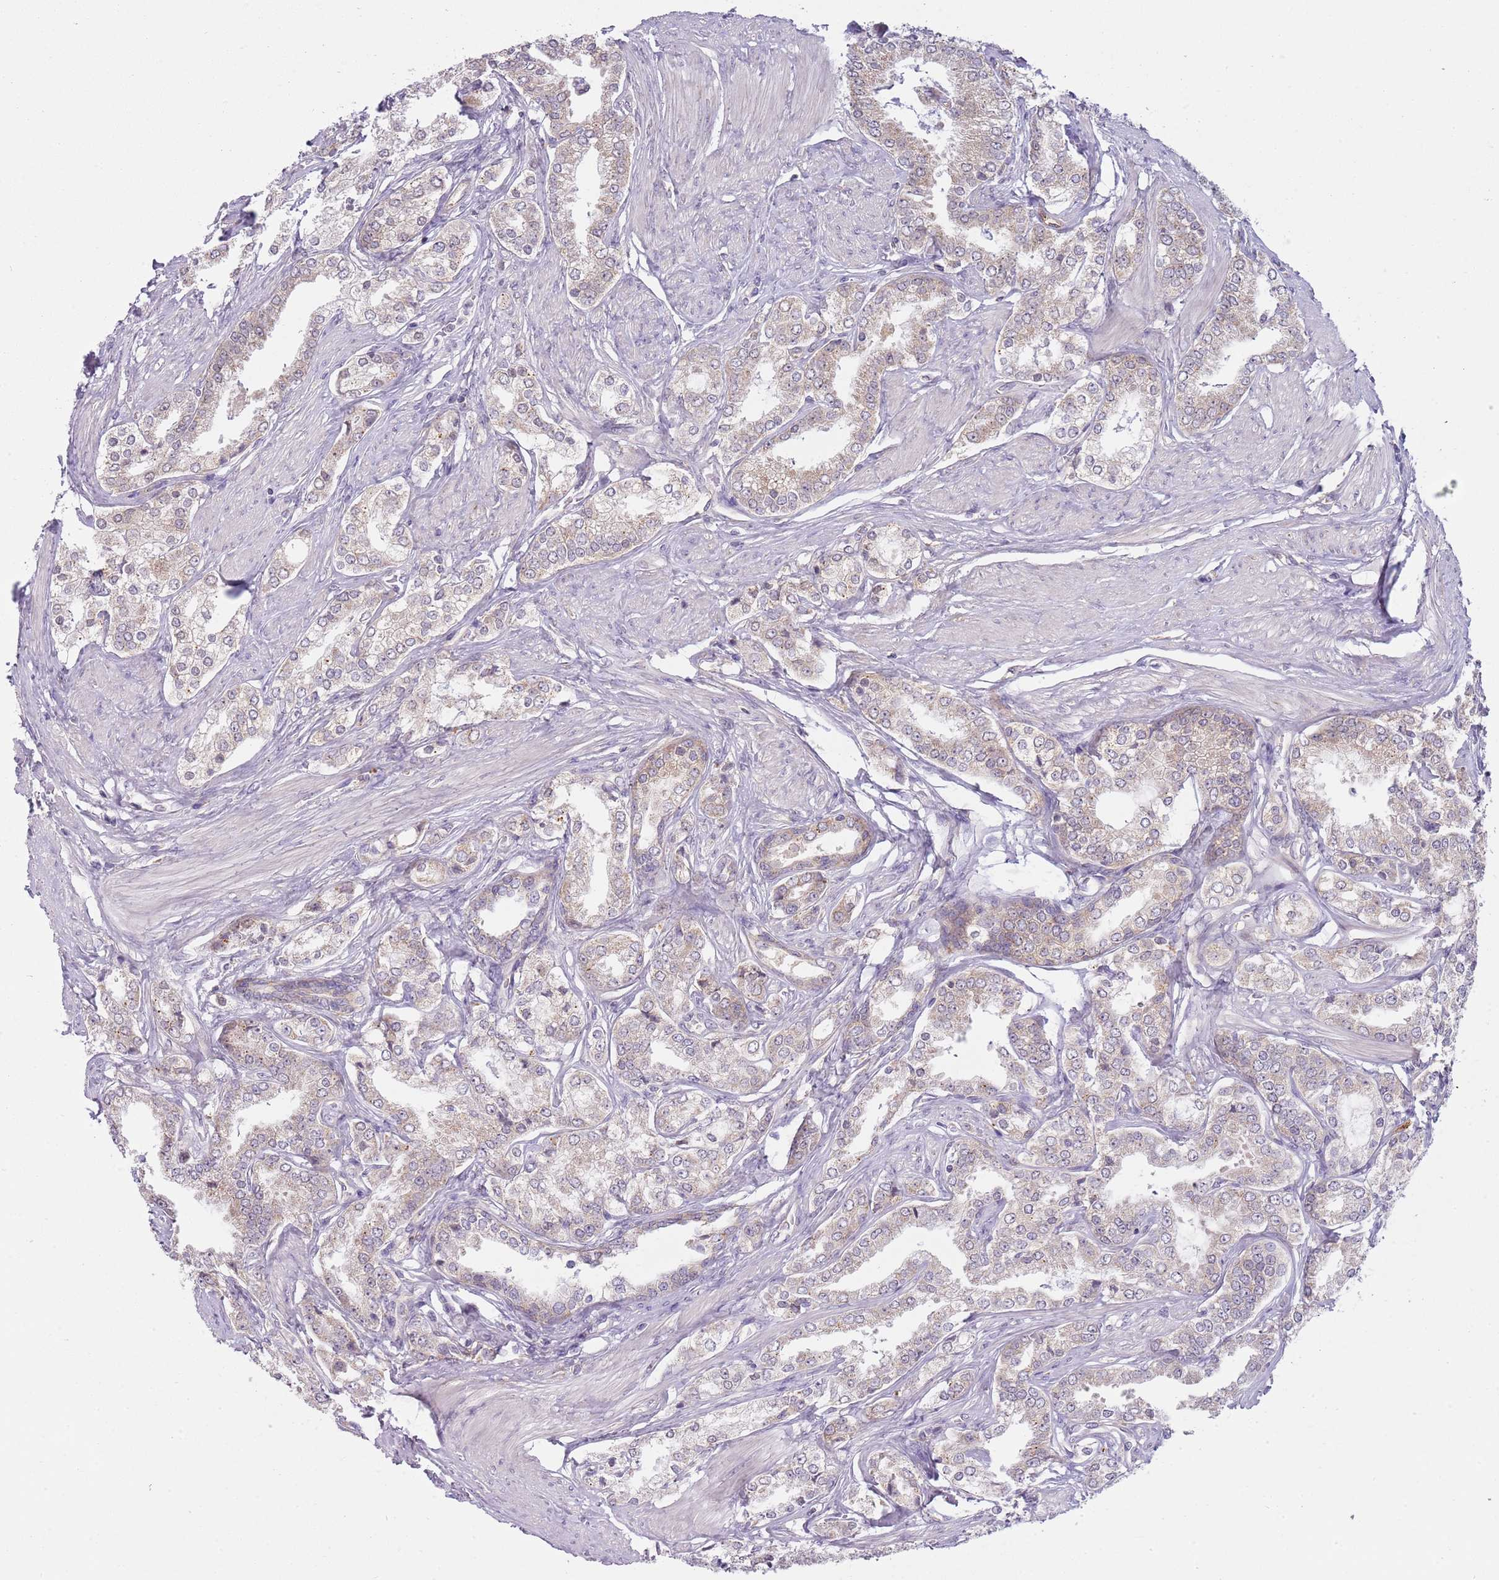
{"staining": {"intensity": "weak", "quantity": "<25%", "location": "cytoplasmic/membranous"}, "tissue": "prostate cancer", "cell_type": "Tumor cells", "image_type": "cancer", "snomed": [{"axis": "morphology", "description": "Adenocarcinoma, High grade"}, {"axis": "topography", "description": "Prostate"}], "caption": "The image exhibits no significant positivity in tumor cells of prostate cancer (high-grade adenocarcinoma).", "gene": "SKOR2", "patient": {"sex": "male", "age": 71}}